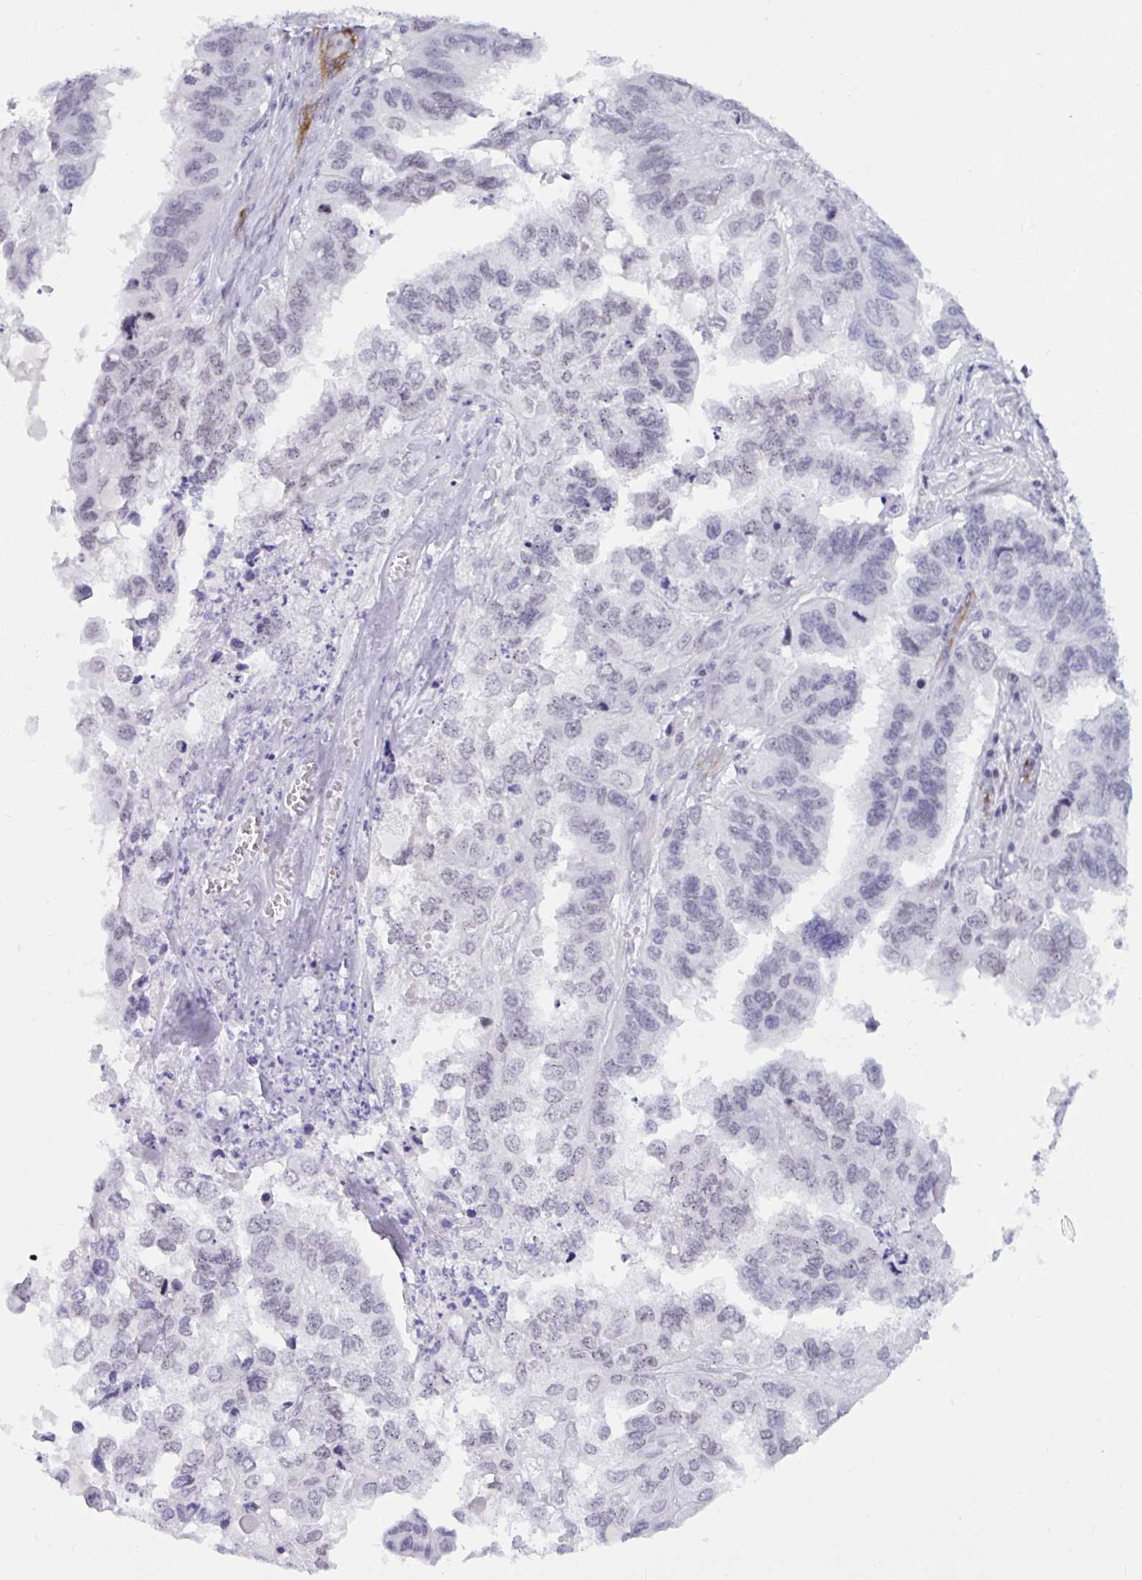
{"staining": {"intensity": "negative", "quantity": "none", "location": "none"}, "tissue": "ovarian cancer", "cell_type": "Tumor cells", "image_type": "cancer", "snomed": [{"axis": "morphology", "description": "Cystadenocarcinoma, serous, NOS"}, {"axis": "topography", "description": "Ovary"}], "caption": "DAB (3,3'-diaminobenzidine) immunohistochemical staining of ovarian serous cystadenocarcinoma exhibits no significant positivity in tumor cells.", "gene": "EML1", "patient": {"sex": "female", "age": 79}}